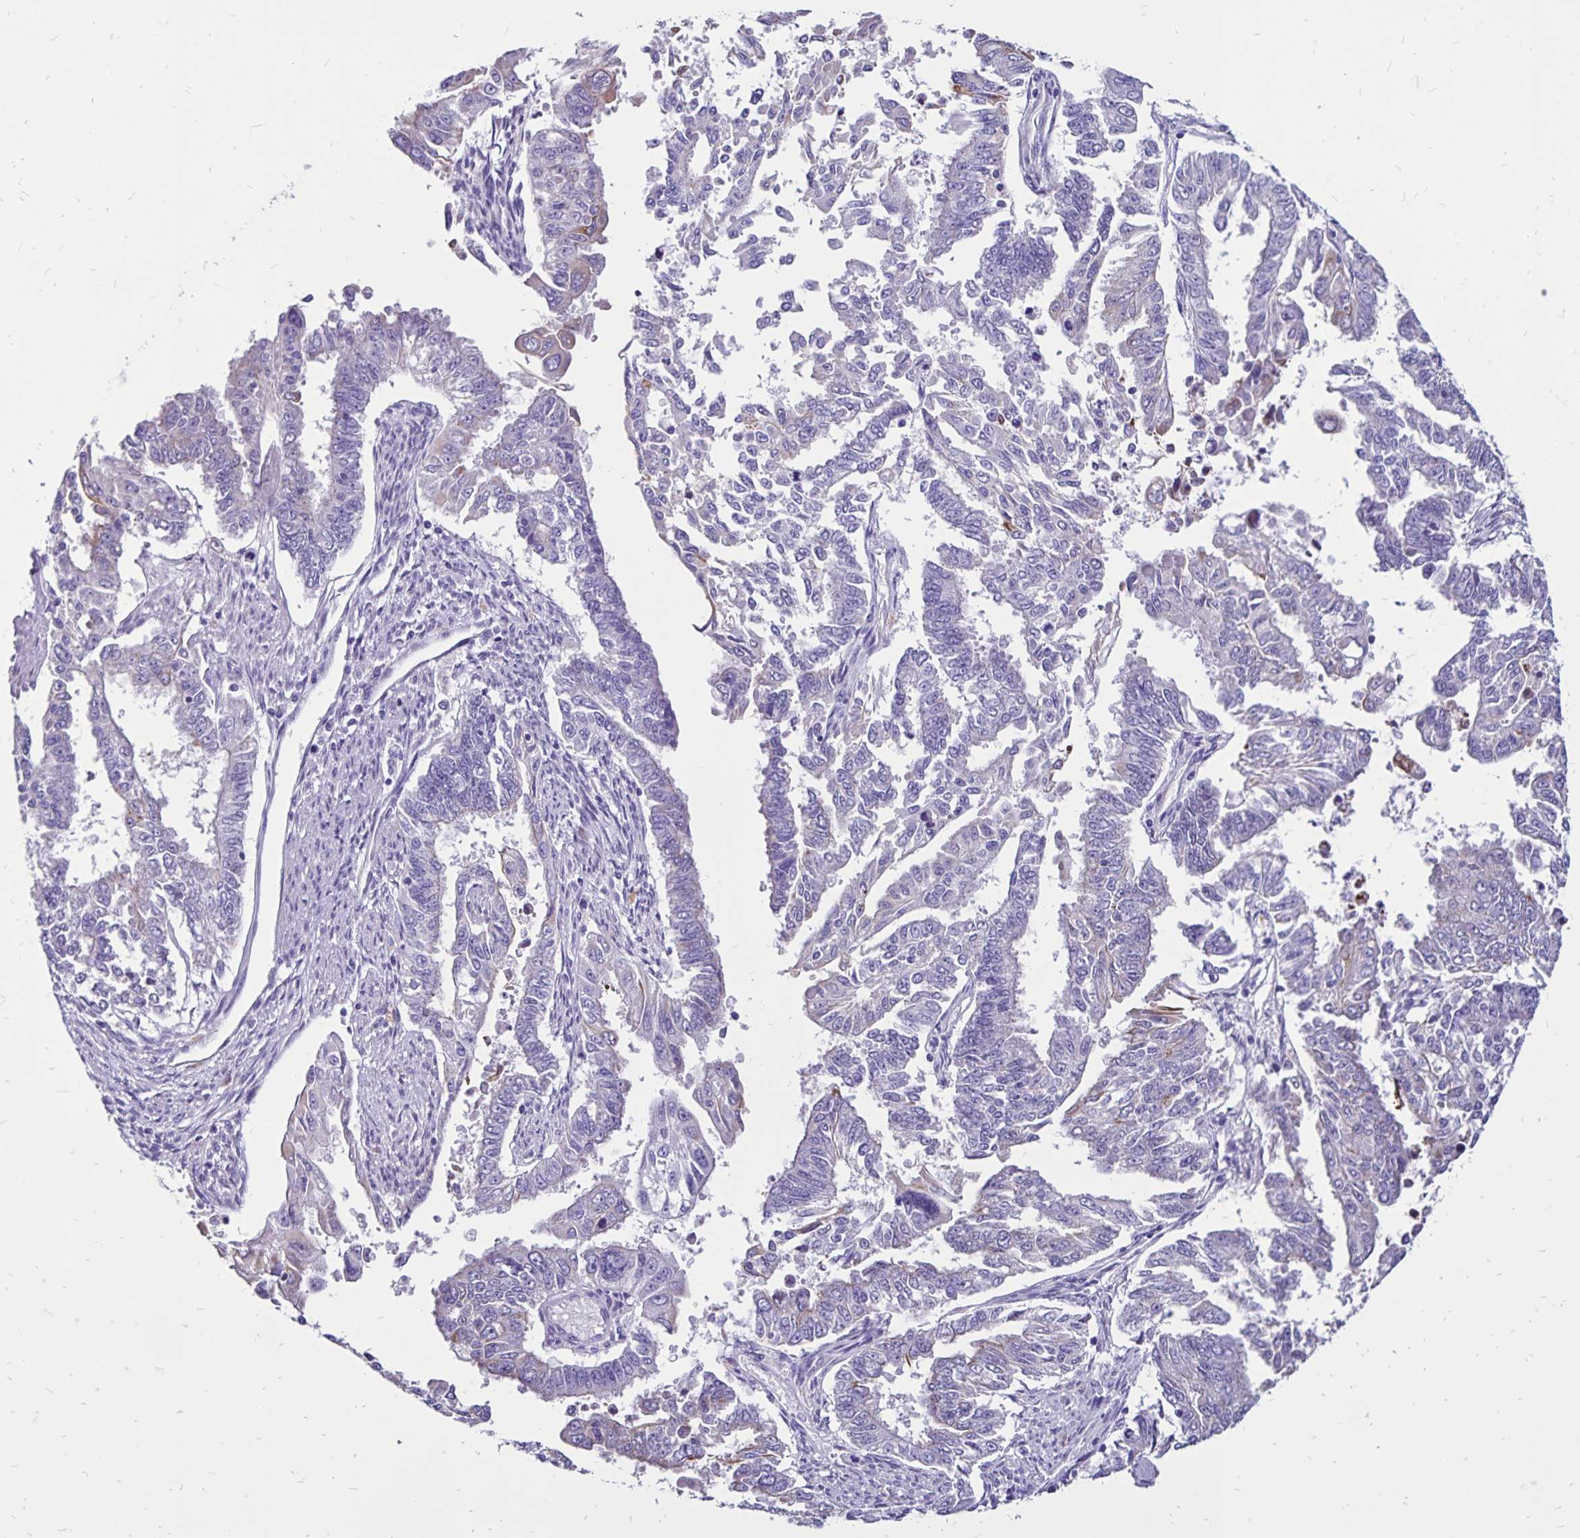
{"staining": {"intensity": "negative", "quantity": "none", "location": "none"}, "tissue": "endometrial cancer", "cell_type": "Tumor cells", "image_type": "cancer", "snomed": [{"axis": "morphology", "description": "Adenocarcinoma, NOS"}, {"axis": "topography", "description": "Uterus"}], "caption": "This is an immunohistochemistry micrograph of human endometrial adenocarcinoma. There is no expression in tumor cells.", "gene": "EVPL", "patient": {"sex": "female", "age": 59}}